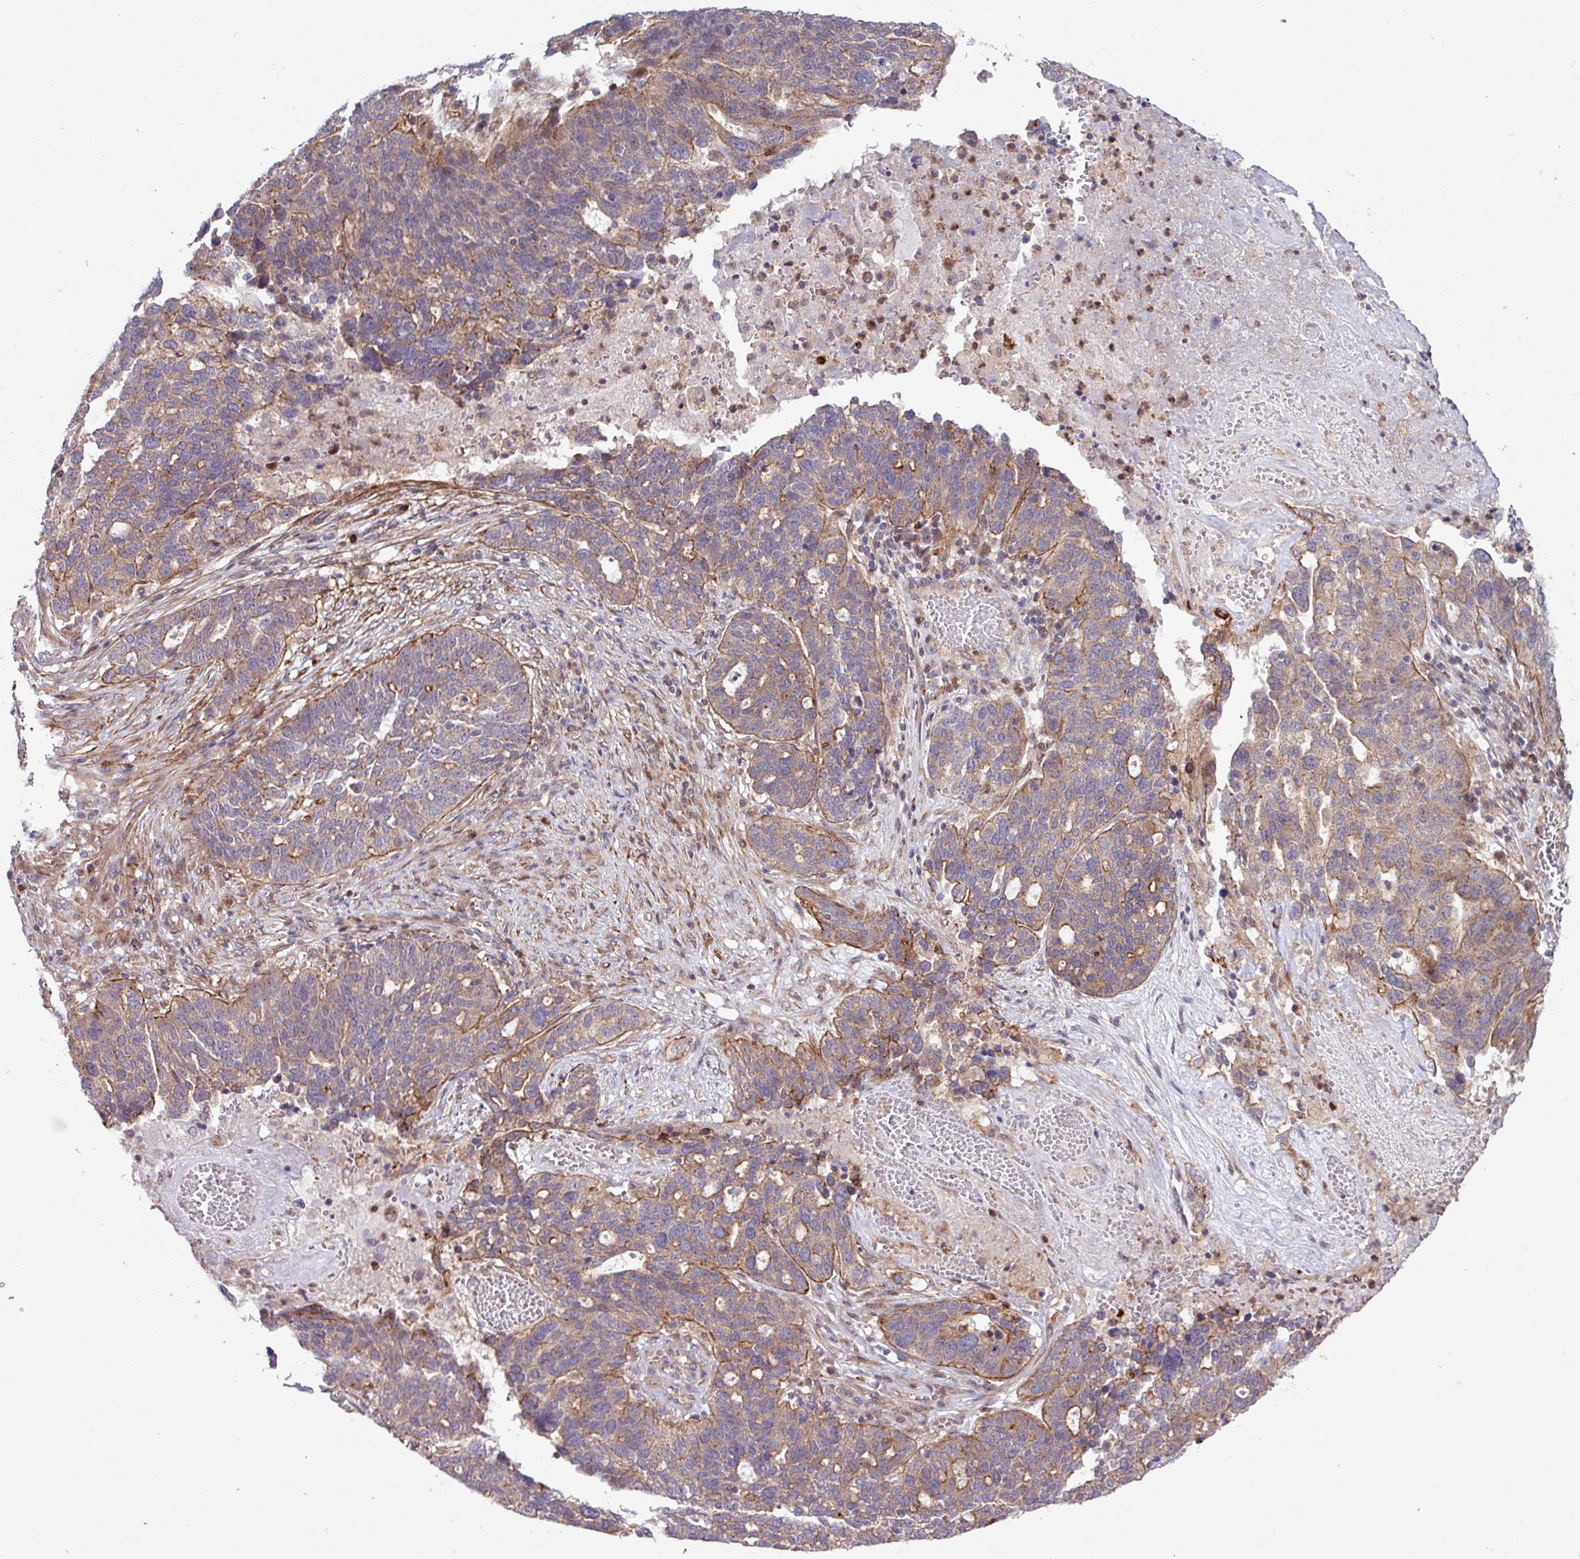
{"staining": {"intensity": "moderate", "quantity": "<25%", "location": "cytoplasmic/membranous"}, "tissue": "ovarian cancer", "cell_type": "Tumor cells", "image_type": "cancer", "snomed": [{"axis": "morphology", "description": "Cystadenocarcinoma, serous, NOS"}, {"axis": "topography", "description": "Ovary"}], "caption": "Protein positivity by immunohistochemistry displays moderate cytoplasmic/membranous expression in about <25% of tumor cells in ovarian cancer (serous cystadenocarcinoma).", "gene": "CNTRL", "patient": {"sex": "female", "age": 59}}